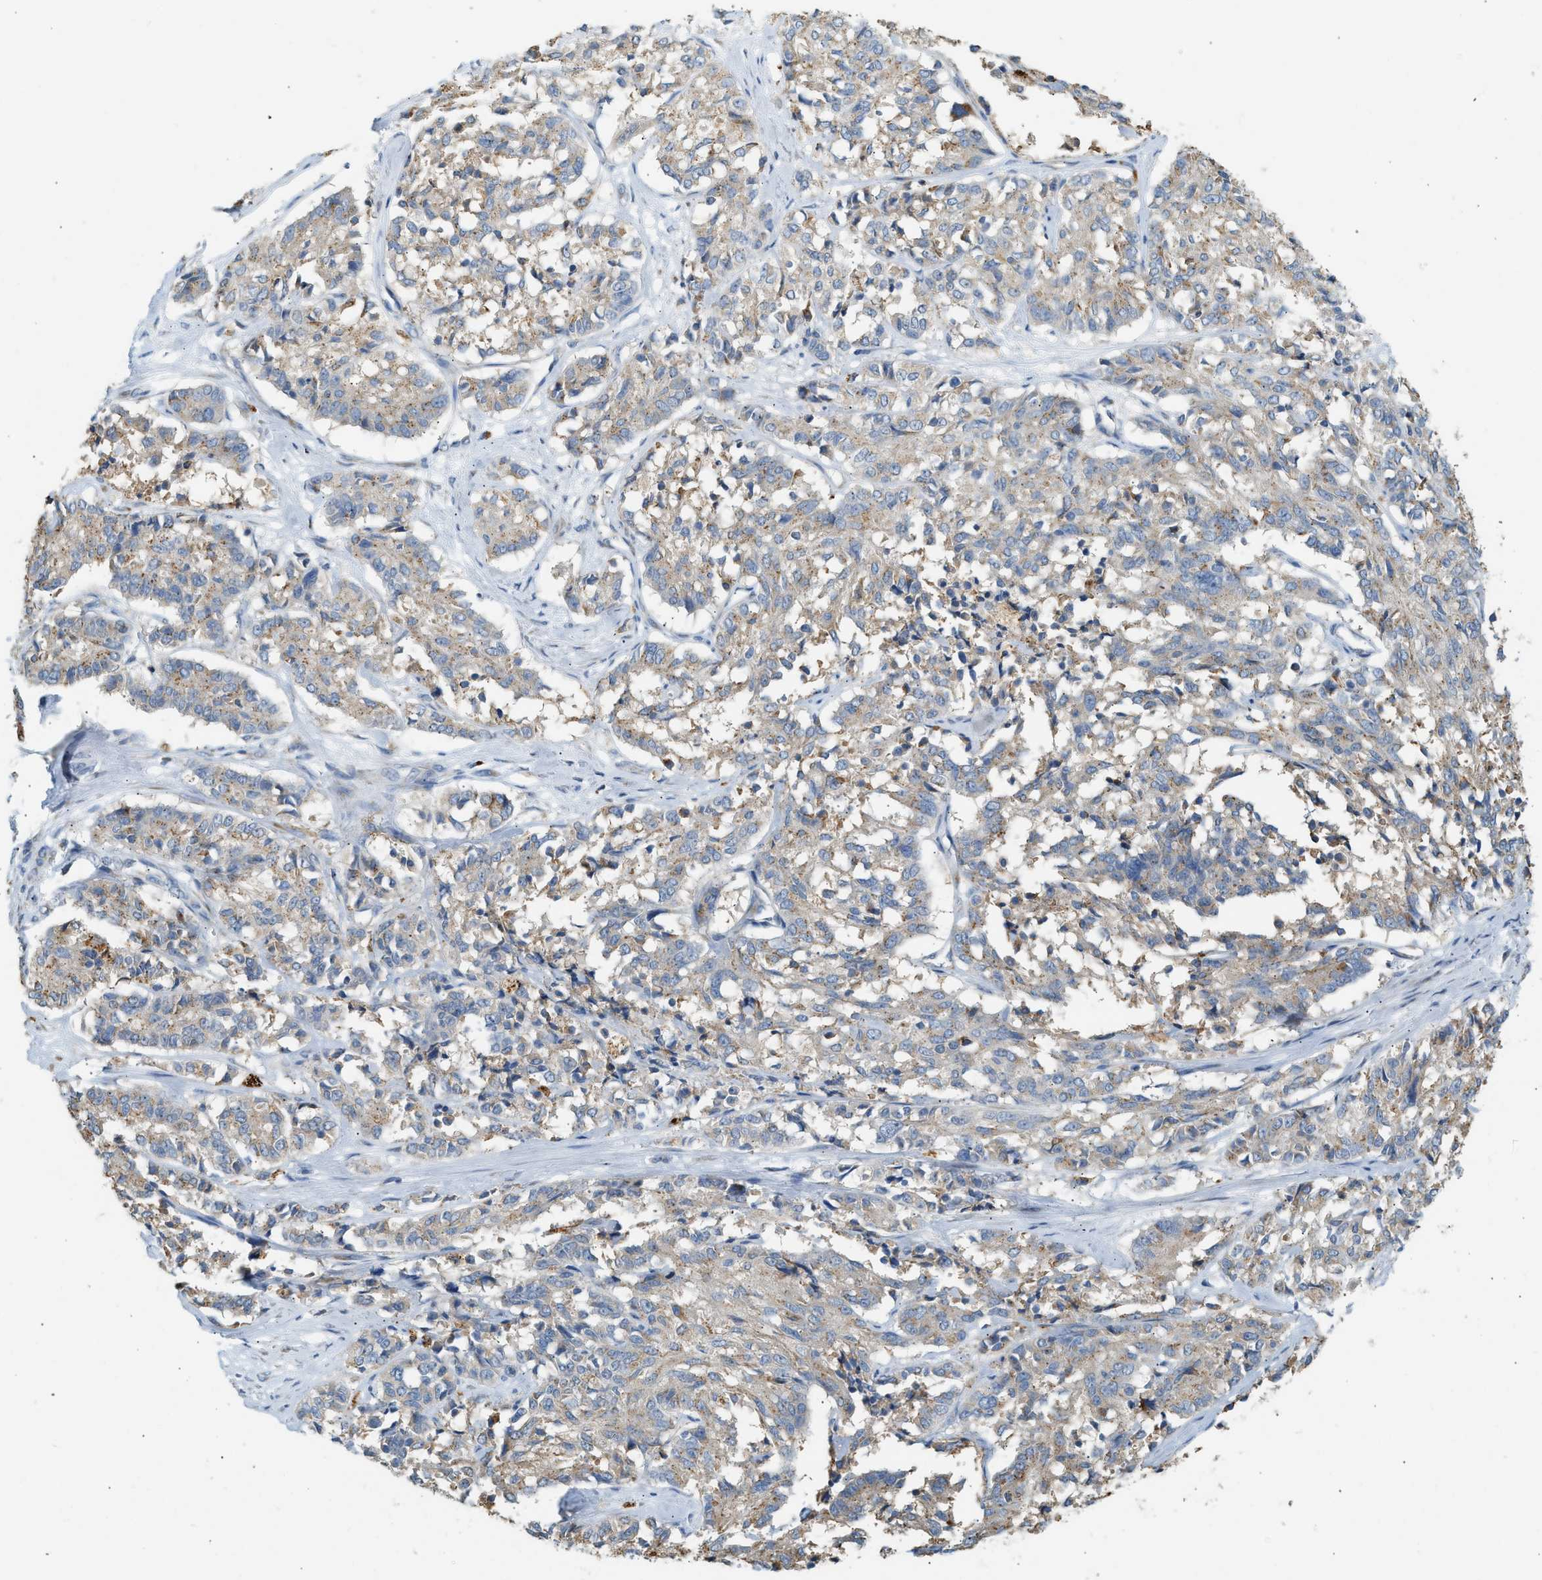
{"staining": {"intensity": "weak", "quantity": ">75%", "location": "cytoplasmic/membranous"}, "tissue": "cervical cancer", "cell_type": "Tumor cells", "image_type": "cancer", "snomed": [{"axis": "morphology", "description": "Squamous cell carcinoma, NOS"}, {"axis": "topography", "description": "Cervix"}], "caption": "Protein staining of squamous cell carcinoma (cervical) tissue demonstrates weak cytoplasmic/membranous positivity in approximately >75% of tumor cells. The staining was performed using DAB, with brown indicating positive protein expression. Nuclei are stained blue with hematoxylin.", "gene": "CTSB", "patient": {"sex": "female", "age": 35}}